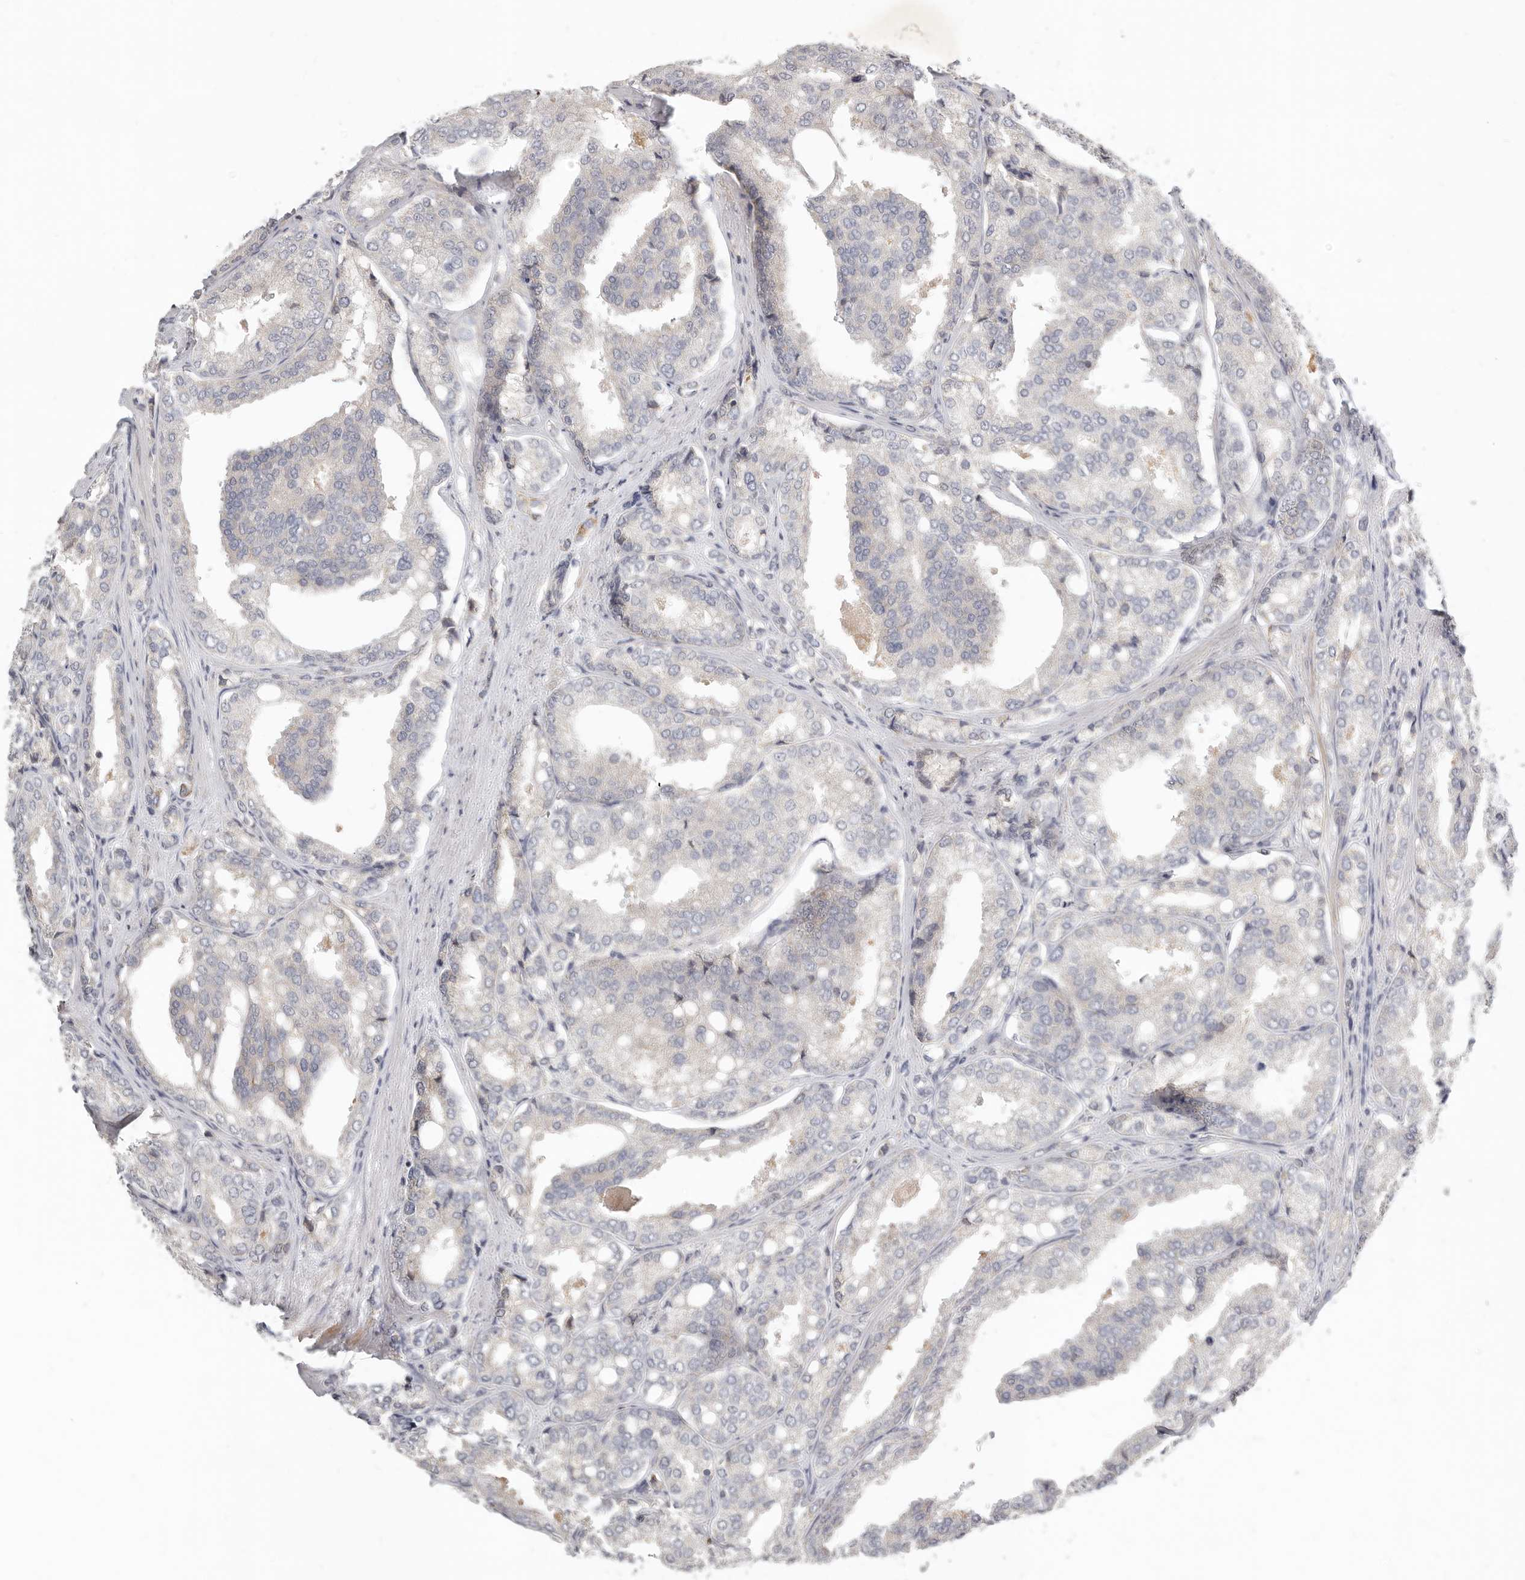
{"staining": {"intensity": "negative", "quantity": "none", "location": "none"}, "tissue": "prostate cancer", "cell_type": "Tumor cells", "image_type": "cancer", "snomed": [{"axis": "morphology", "description": "Adenocarcinoma, High grade"}, {"axis": "topography", "description": "Prostate"}], "caption": "DAB (3,3'-diaminobenzidine) immunohistochemical staining of human prostate adenocarcinoma (high-grade) exhibits no significant staining in tumor cells. (Brightfield microscopy of DAB (3,3'-diaminobenzidine) immunohistochemistry at high magnification).", "gene": "MICALL2", "patient": {"sex": "male", "age": 50}}